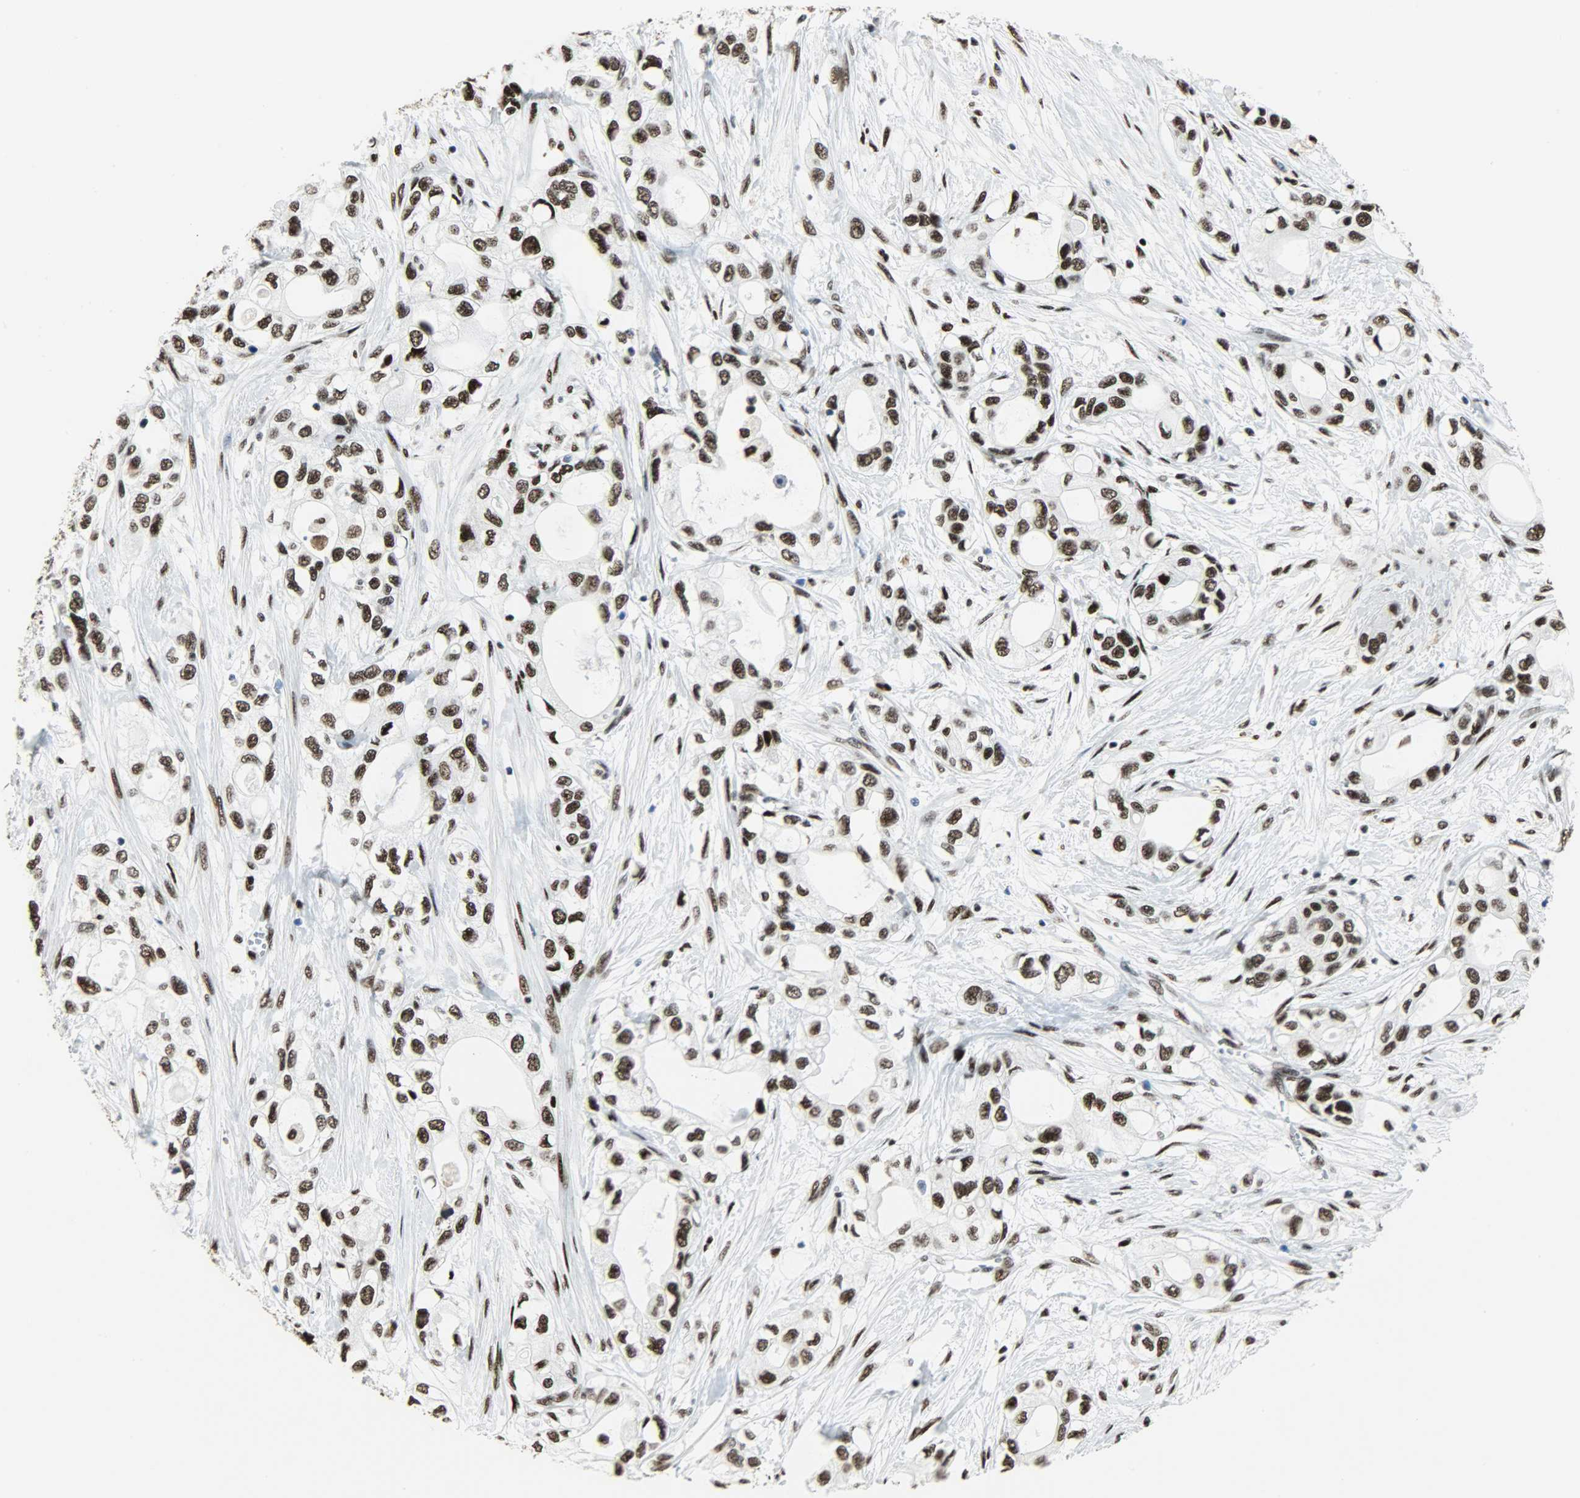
{"staining": {"intensity": "strong", "quantity": ">75%", "location": "nuclear"}, "tissue": "pancreatic cancer", "cell_type": "Tumor cells", "image_type": "cancer", "snomed": [{"axis": "morphology", "description": "Adenocarcinoma, NOS"}, {"axis": "topography", "description": "Pancreas"}], "caption": "Immunohistochemical staining of pancreatic cancer (adenocarcinoma) demonstrates high levels of strong nuclear positivity in about >75% of tumor cells.", "gene": "SSB", "patient": {"sex": "female", "age": 70}}